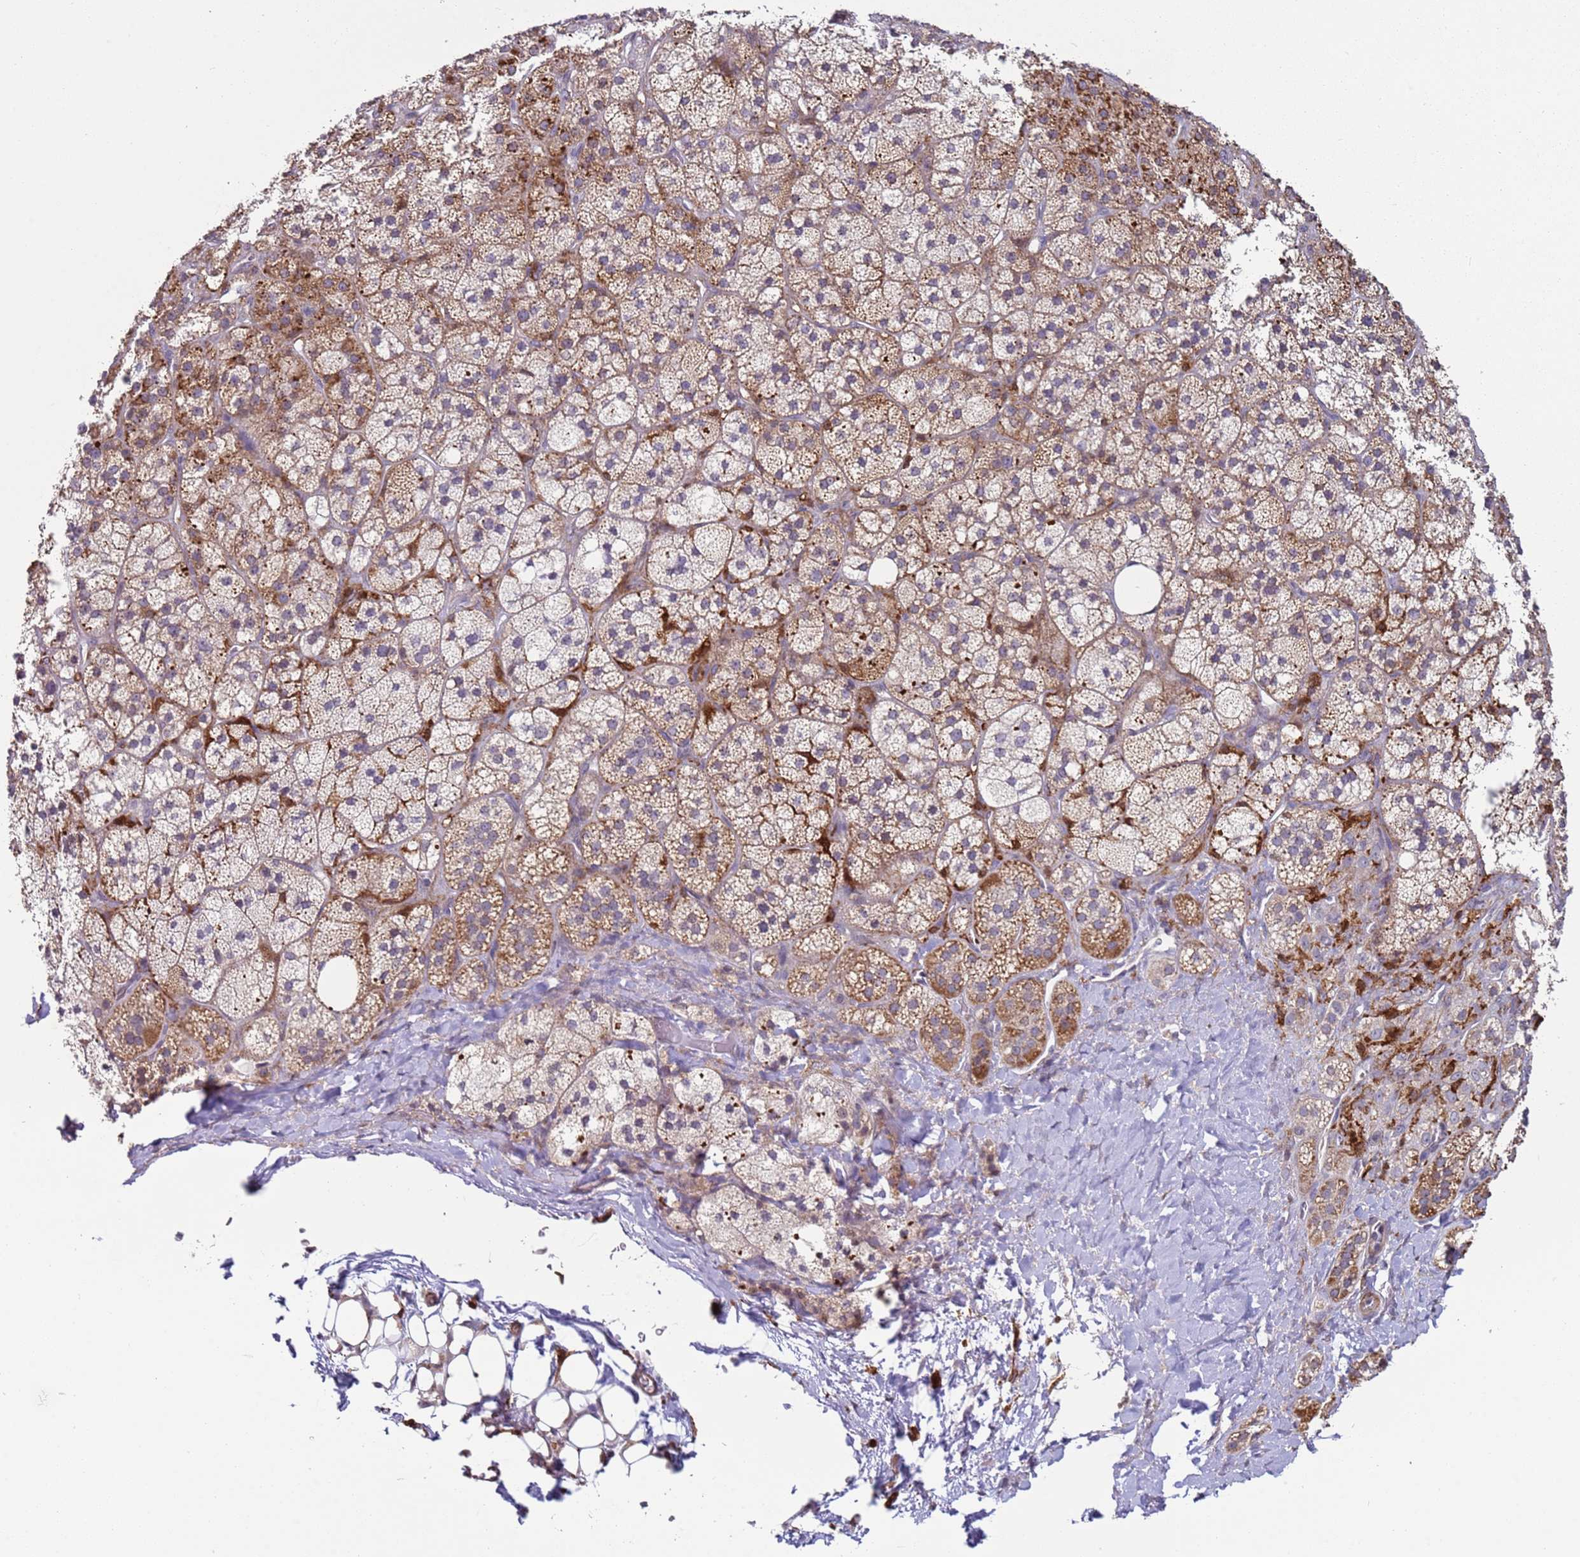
{"staining": {"intensity": "strong", "quantity": "25%-75%", "location": "cytoplasmic/membranous"}, "tissue": "adrenal gland", "cell_type": "Glandular cells", "image_type": "normal", "snomed": [{"axis": "morphology", "description": "Normal tissue, NOS"}, {"axis": "topography", "description": "Adrenal gland"}], "caption": "Immunohistochemistry (IHC) (DAB (3,3'-diaminobenzidine)) staining of benign adrenal gland exhibits strong cytoplasmic/membranous protein positivity in approximately 25%-75% of glandular cells.", "gene": "SNAPC4", "patient": {"sex": "male", "age": 61}}